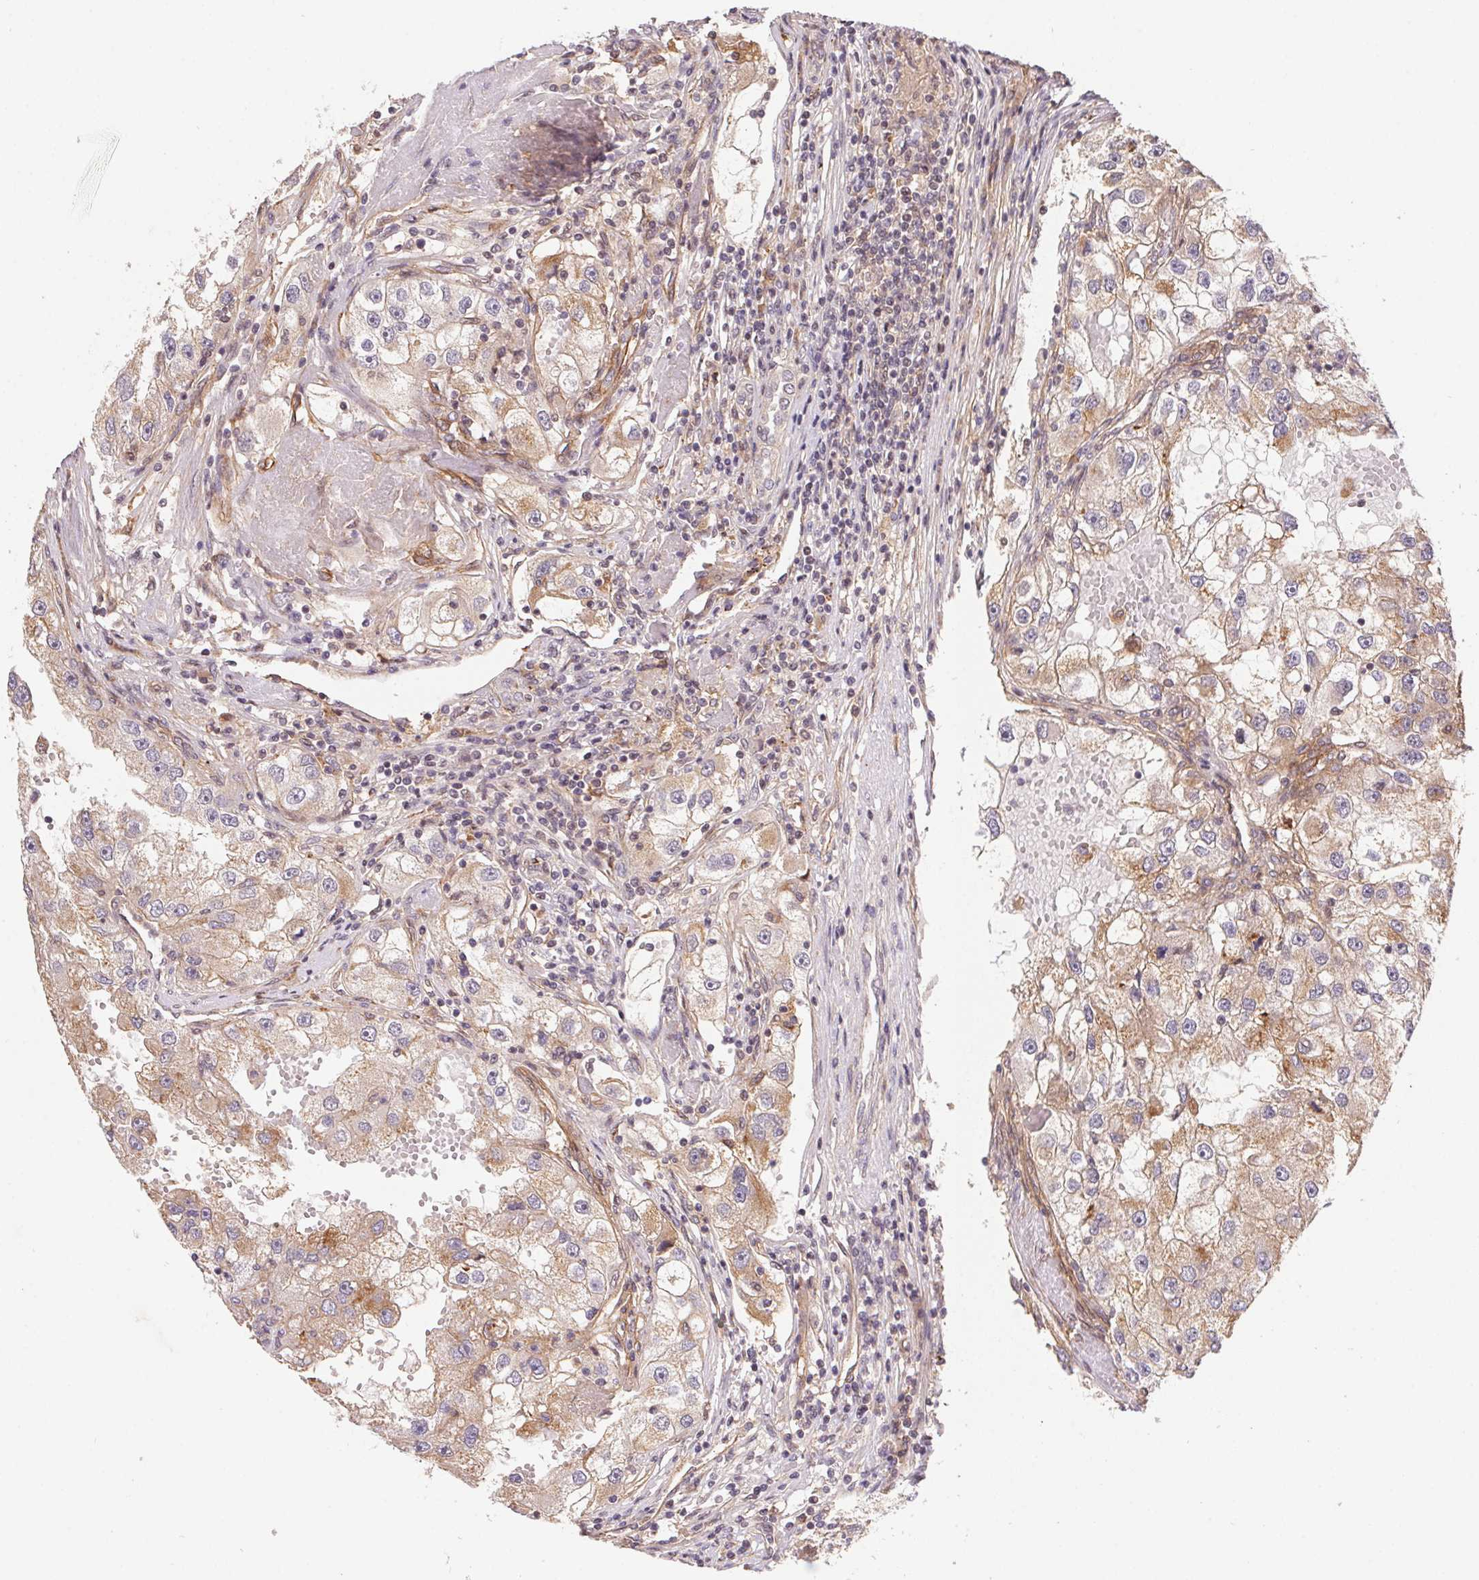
{"staining": {"intensity": "moderate", "quantity": "25%-75%", "location": "cytoplasmic/membranous"}, "tissue": "renal cancer", "cell_type": "Tumor cells", "image_type": "cancer", "snomed": [{"axis": "morphology", "description": "Adenocarcinoma, NOS"}, {"axis": "topography", "description": "Kidney"}], "caption": "Protein expression analysis of human adenocarcinoma (renal) reveals moderate cytoplasmic/membranous expression in approximately 25%-75% of tumor cells. The protein of interest is stained brown, and the nuclei are stained in blue (DAB (3,3'-diaminobenzidine) IHC with brightfield microscopy, high magnification).", "gene": "SLC52A2", "patient": {"sex": "male", "age": 63}}